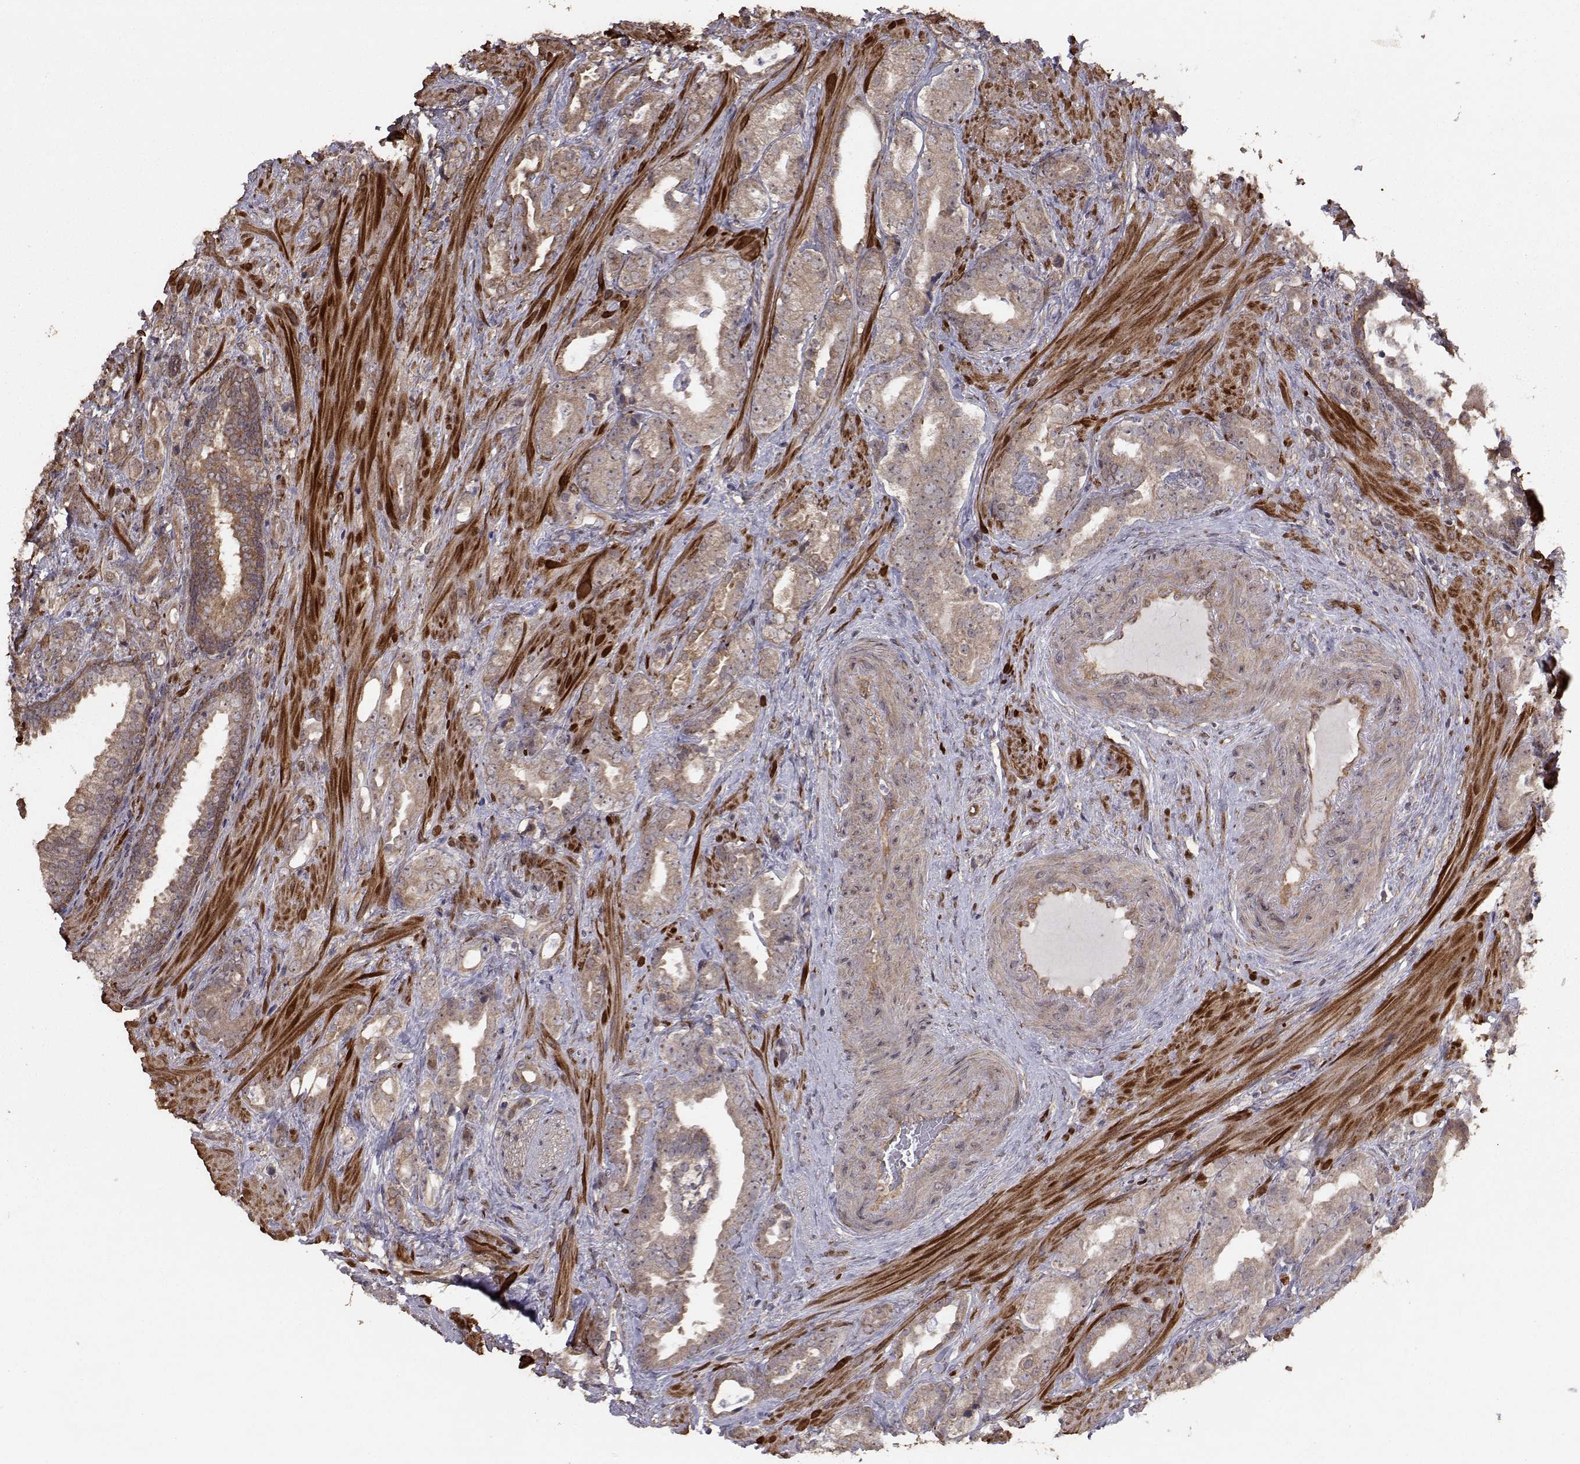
{"staining": {"intensity": "negative", "quantity": "none", "location": "none"}, "tissue": "prostate cancer", "cell_type": "Tumor cells", "image_type": "cancer", "snomed": [{"axis": "morphology", "description": "Adenocarcinoma, NOS"}, {"axis": "topography", "description": "Prostate"}], "caption": "Immunohistochemistry (IHC) of prostate adenocarcinoma displays no staining in tumor cells.", "gene": "TRIP10", "patient": {"sex": "male", "age": 57}}